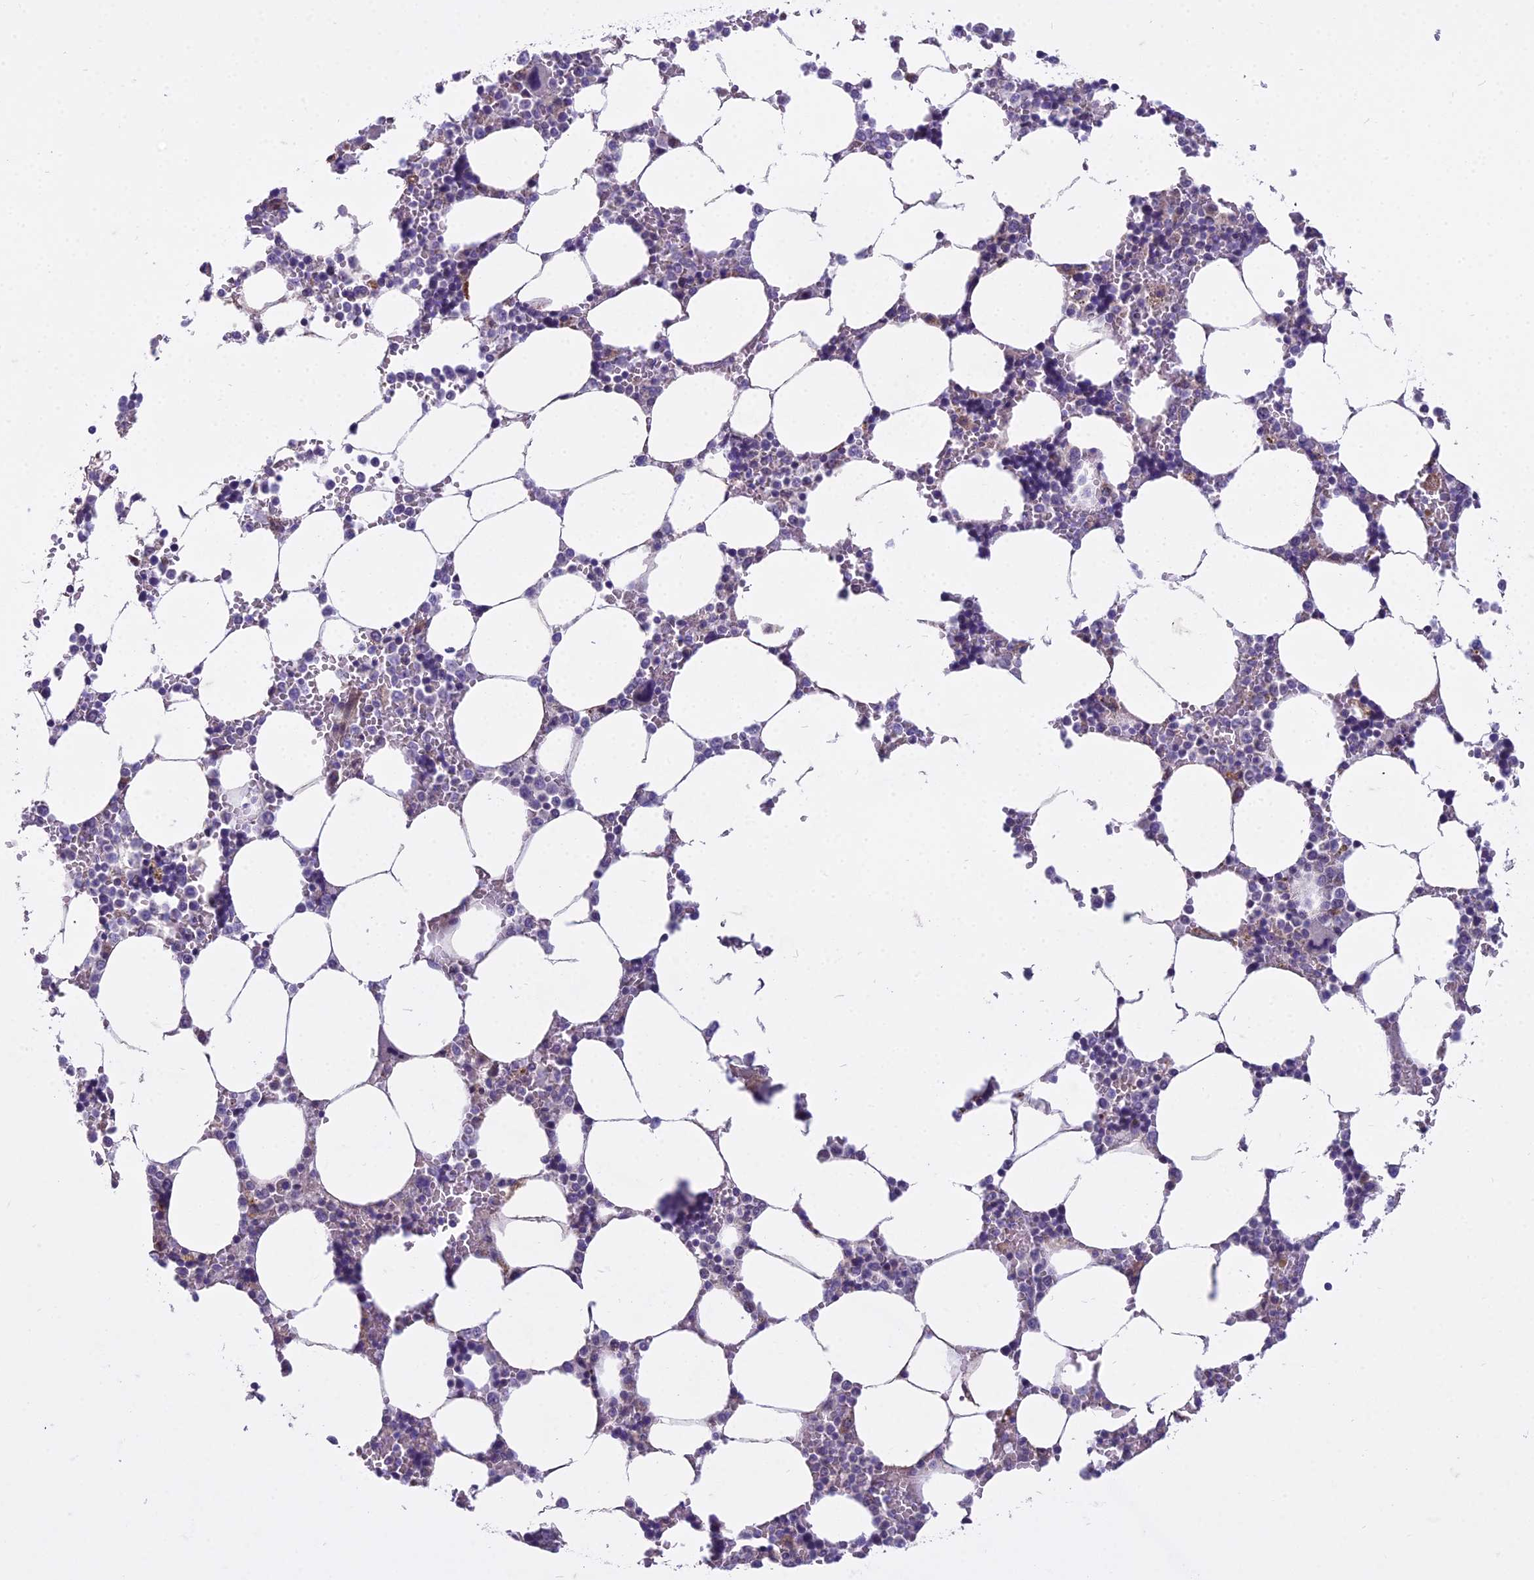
{"staining": {"intensity": "negative", "quantity": "none", "location": "none"}, "tissue": "bone marrow", "cell_type": "Hematopoietic cells", "image_type": "normal", "snomed": [{"axis": "morphology", "description": "Normal tissue, NOS"}, {"axis": "topography", "description": "Bone marrow"}], "caption": "A photomicrograph of bone marrow stained for a protein displays no brown staining in hematopoietic cells.", "gene": "DUS2", "patient": {"sex": "male", "age": 64}}